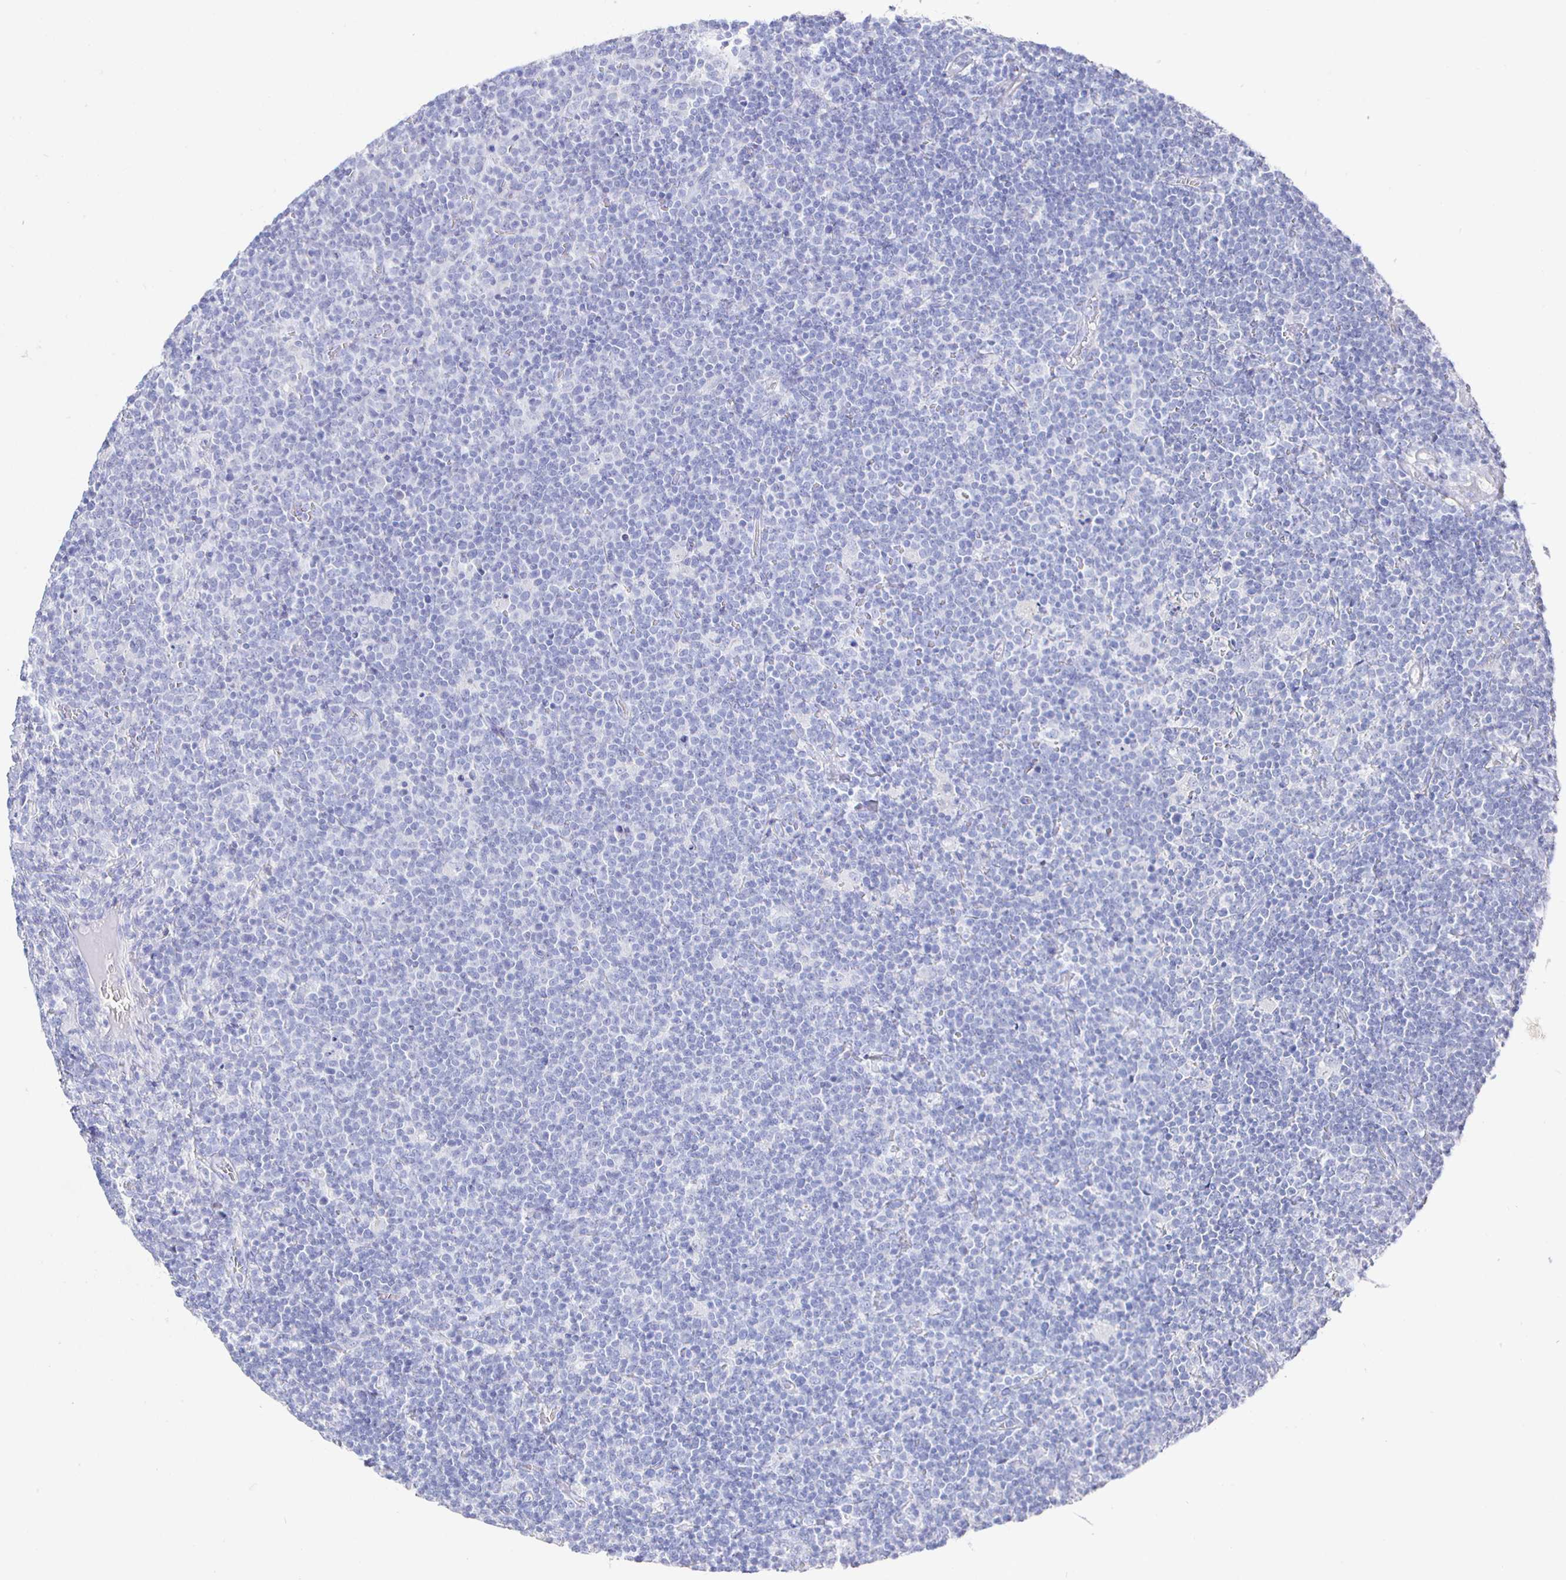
{"staining": {"intensity": "negative", "quantity": "none", "location": "none"}, "tissue": "lymphoma", "cell_type": "Tumor cells", "image_type": "cancer", "snomed": [{"axis": "morphology", "description": "Malignant lymphoma, non-Hodgkin's type, High grade"}, {"axis": "topography", "description": "Lymph node"}], "caption": "There is no significant expression in tumor cells of lymphoma.", "gene": "CLCA1", "patient": {"sex": "male", "age": 61}}